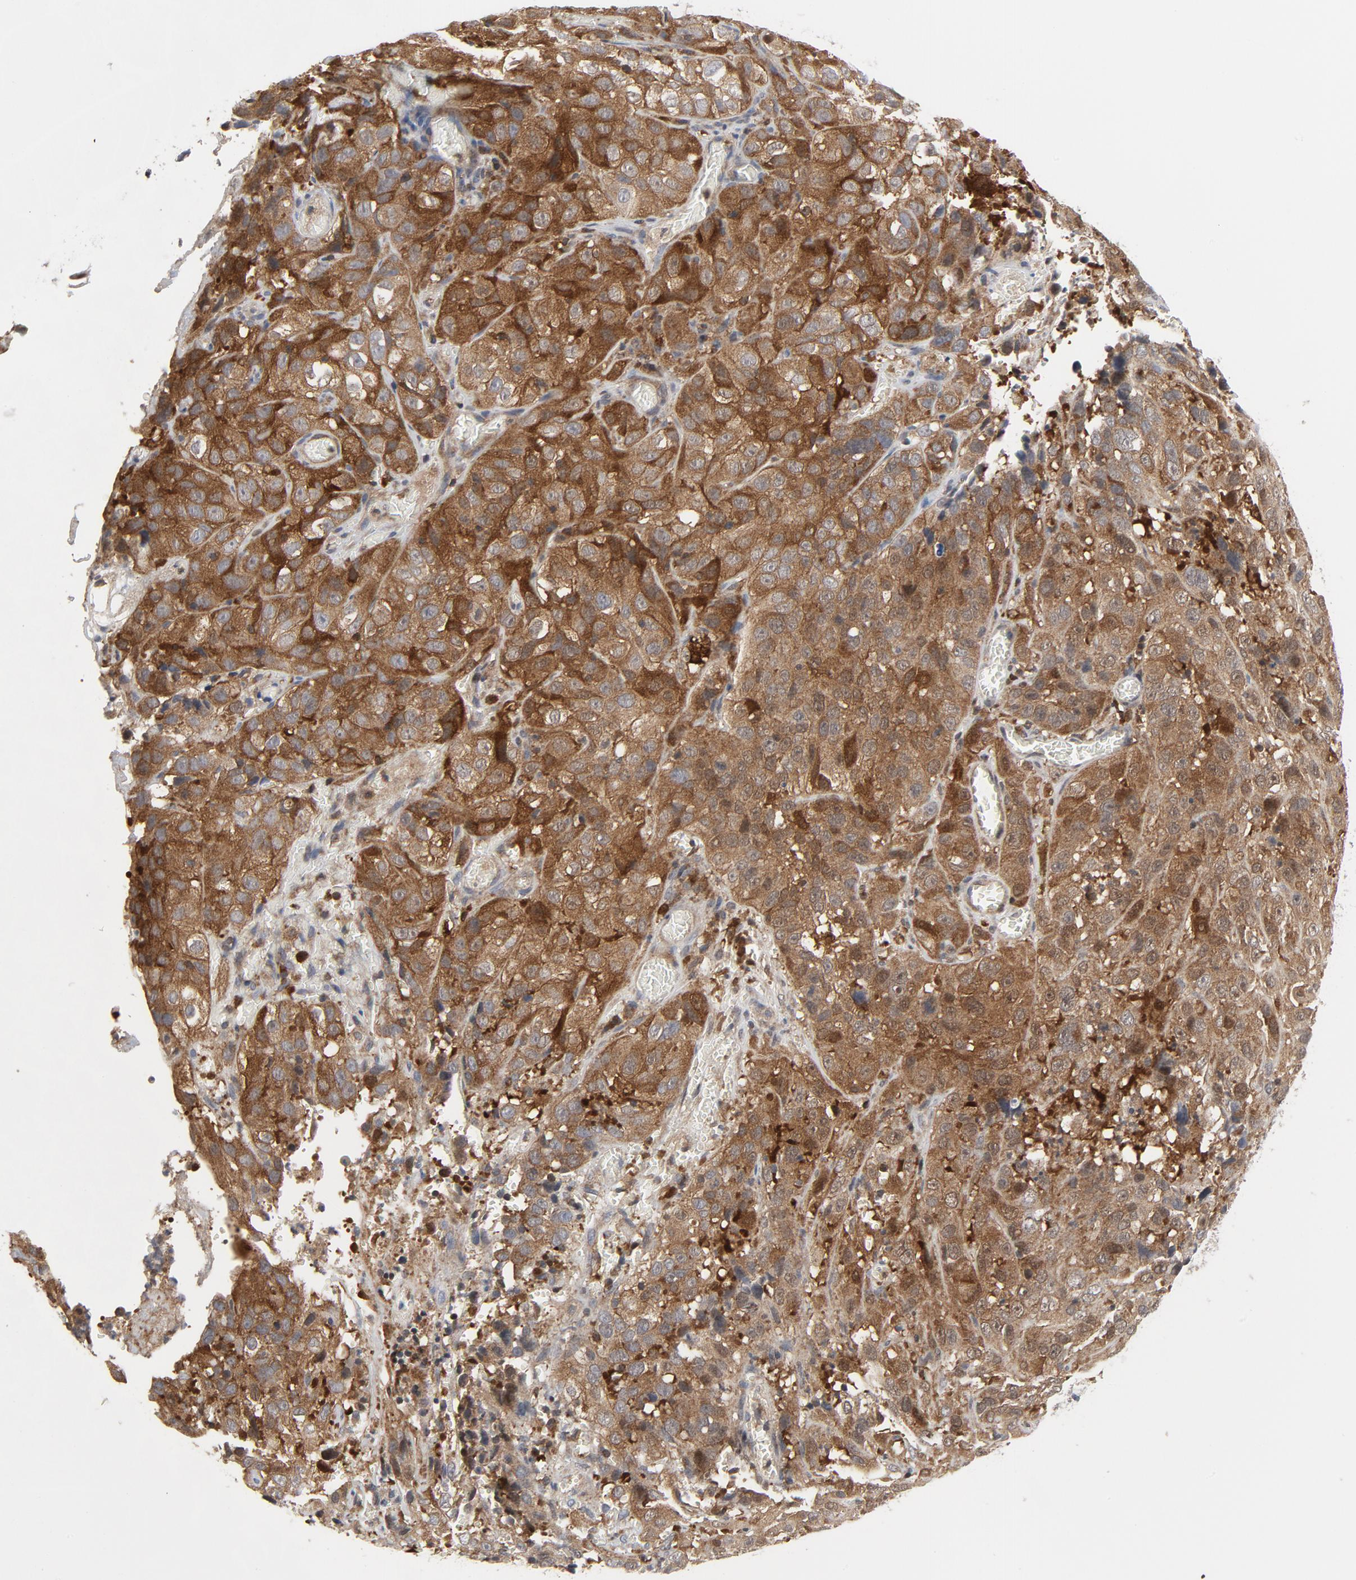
{"staining": {"intensity": "moderate", "quantity": ">75%", "location": "cytoplasmic/membranous"}, "tissue": "cervical cancer", "cell_type": "Tumor cells", "image_type": "cancer", "snomed": [{"axis": "morphology", "description": "Squamous cell carcinoma, NOS"}, {"axis": "topography", "description": "Cervix"}], "caption": "Tumor cells exhibit moderate cytoplasmic/membranous staining in about >75% of cells in cervical squamous cell carcinoma. (Brightfield microscopy of DAB IHC at high magnification).", "gene": "TRADD", "patient": {"sex": "female", "age": 32}}